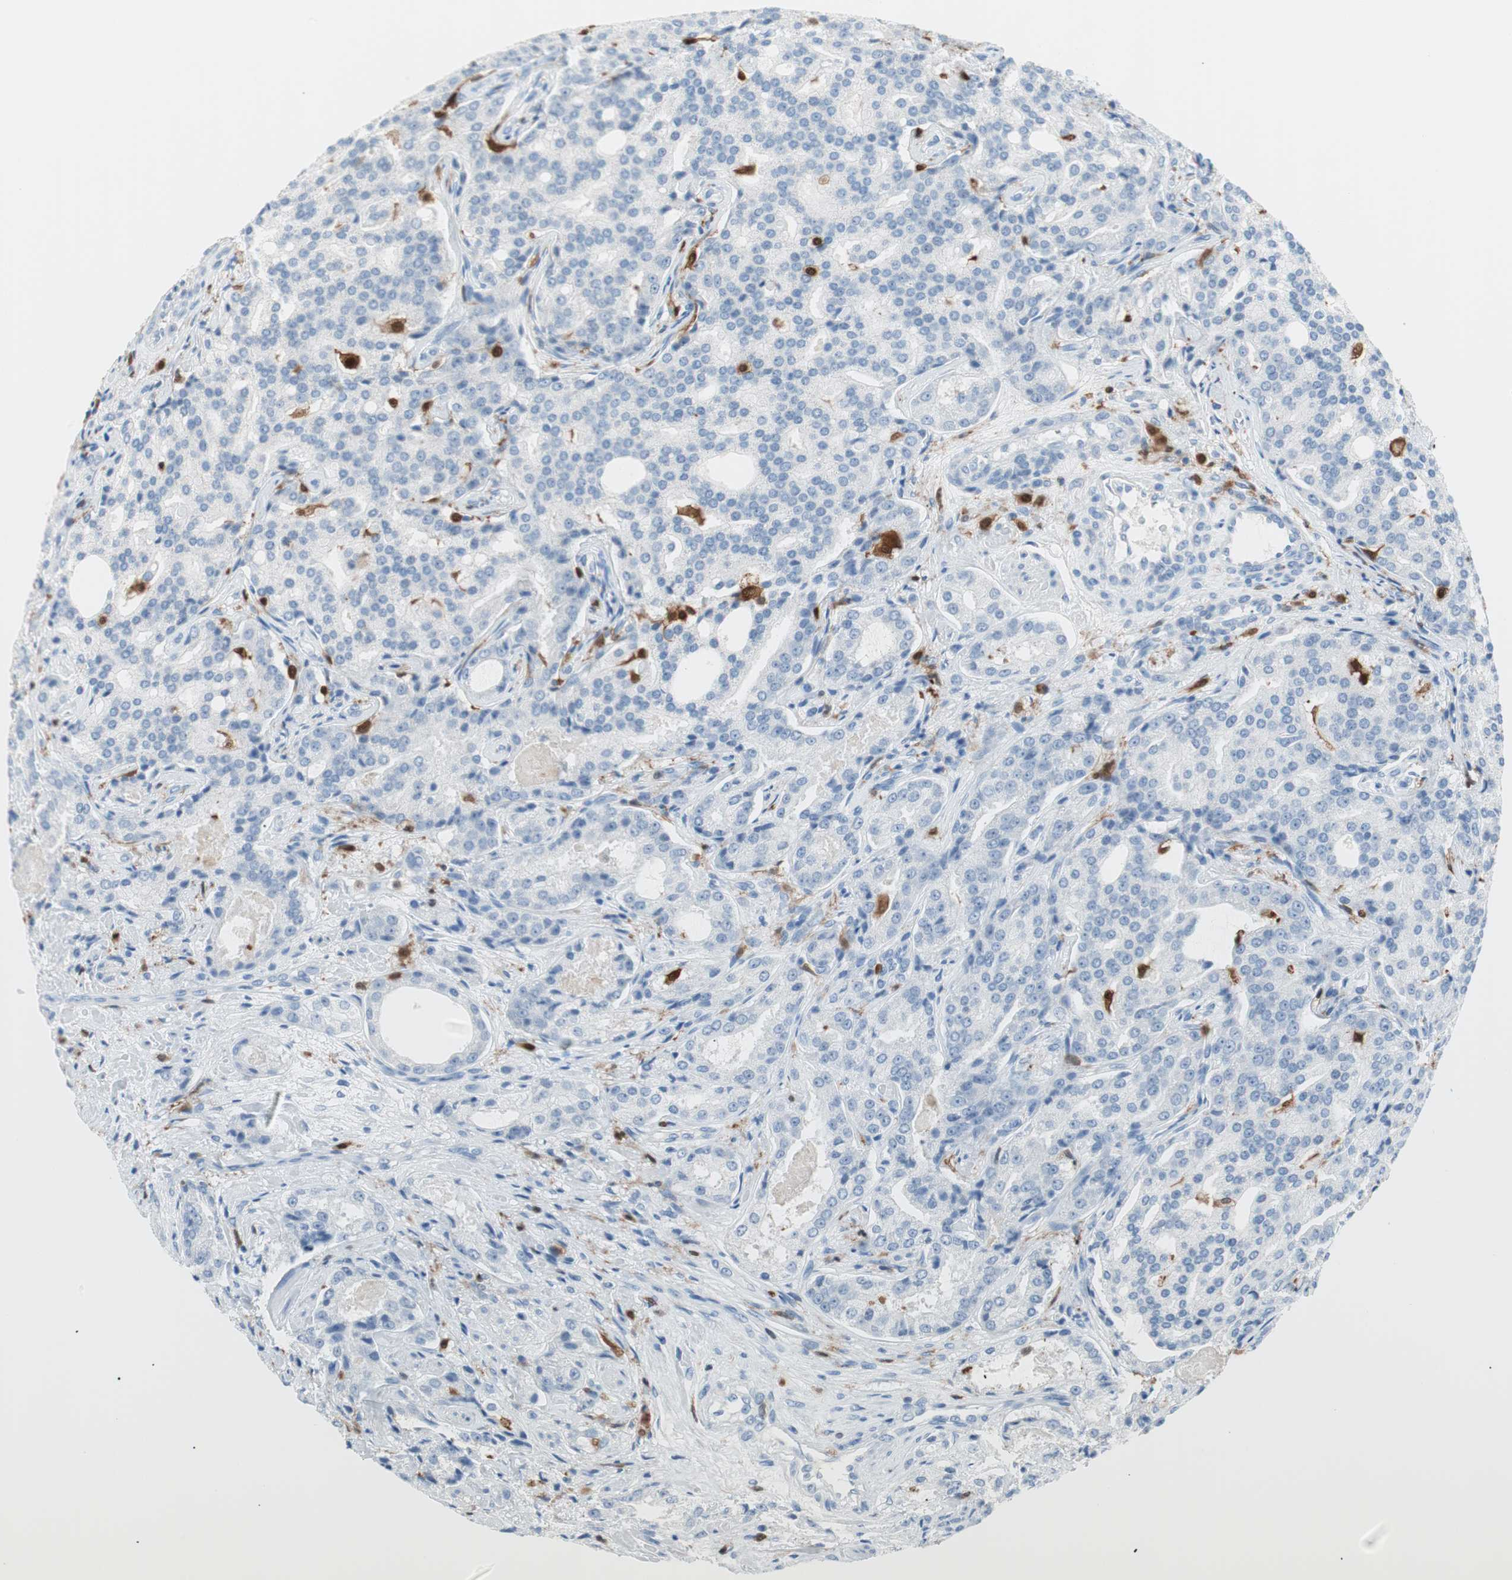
{"staining": {"intensity": "negative", "quantity": "none", "location": "none"}, "tissue": "prostate cancer", "cell_type": "Tumor cells", "image_type": "cancer", "snomed": [{"axis": "morphology", "description": "Adenocarcinoma, High grade"}, {"axis": "topography", "description": "Prostate"}], "caption": "DAB immunohistochemical staining of high-grade adenocarcinoma (prostate) exhibits no significant expression in tumor cells. (DAB immunohistochemistry (IHC), high magnification).", "gene": "IL18", "patient": {"sex": "male", "age": 72}}